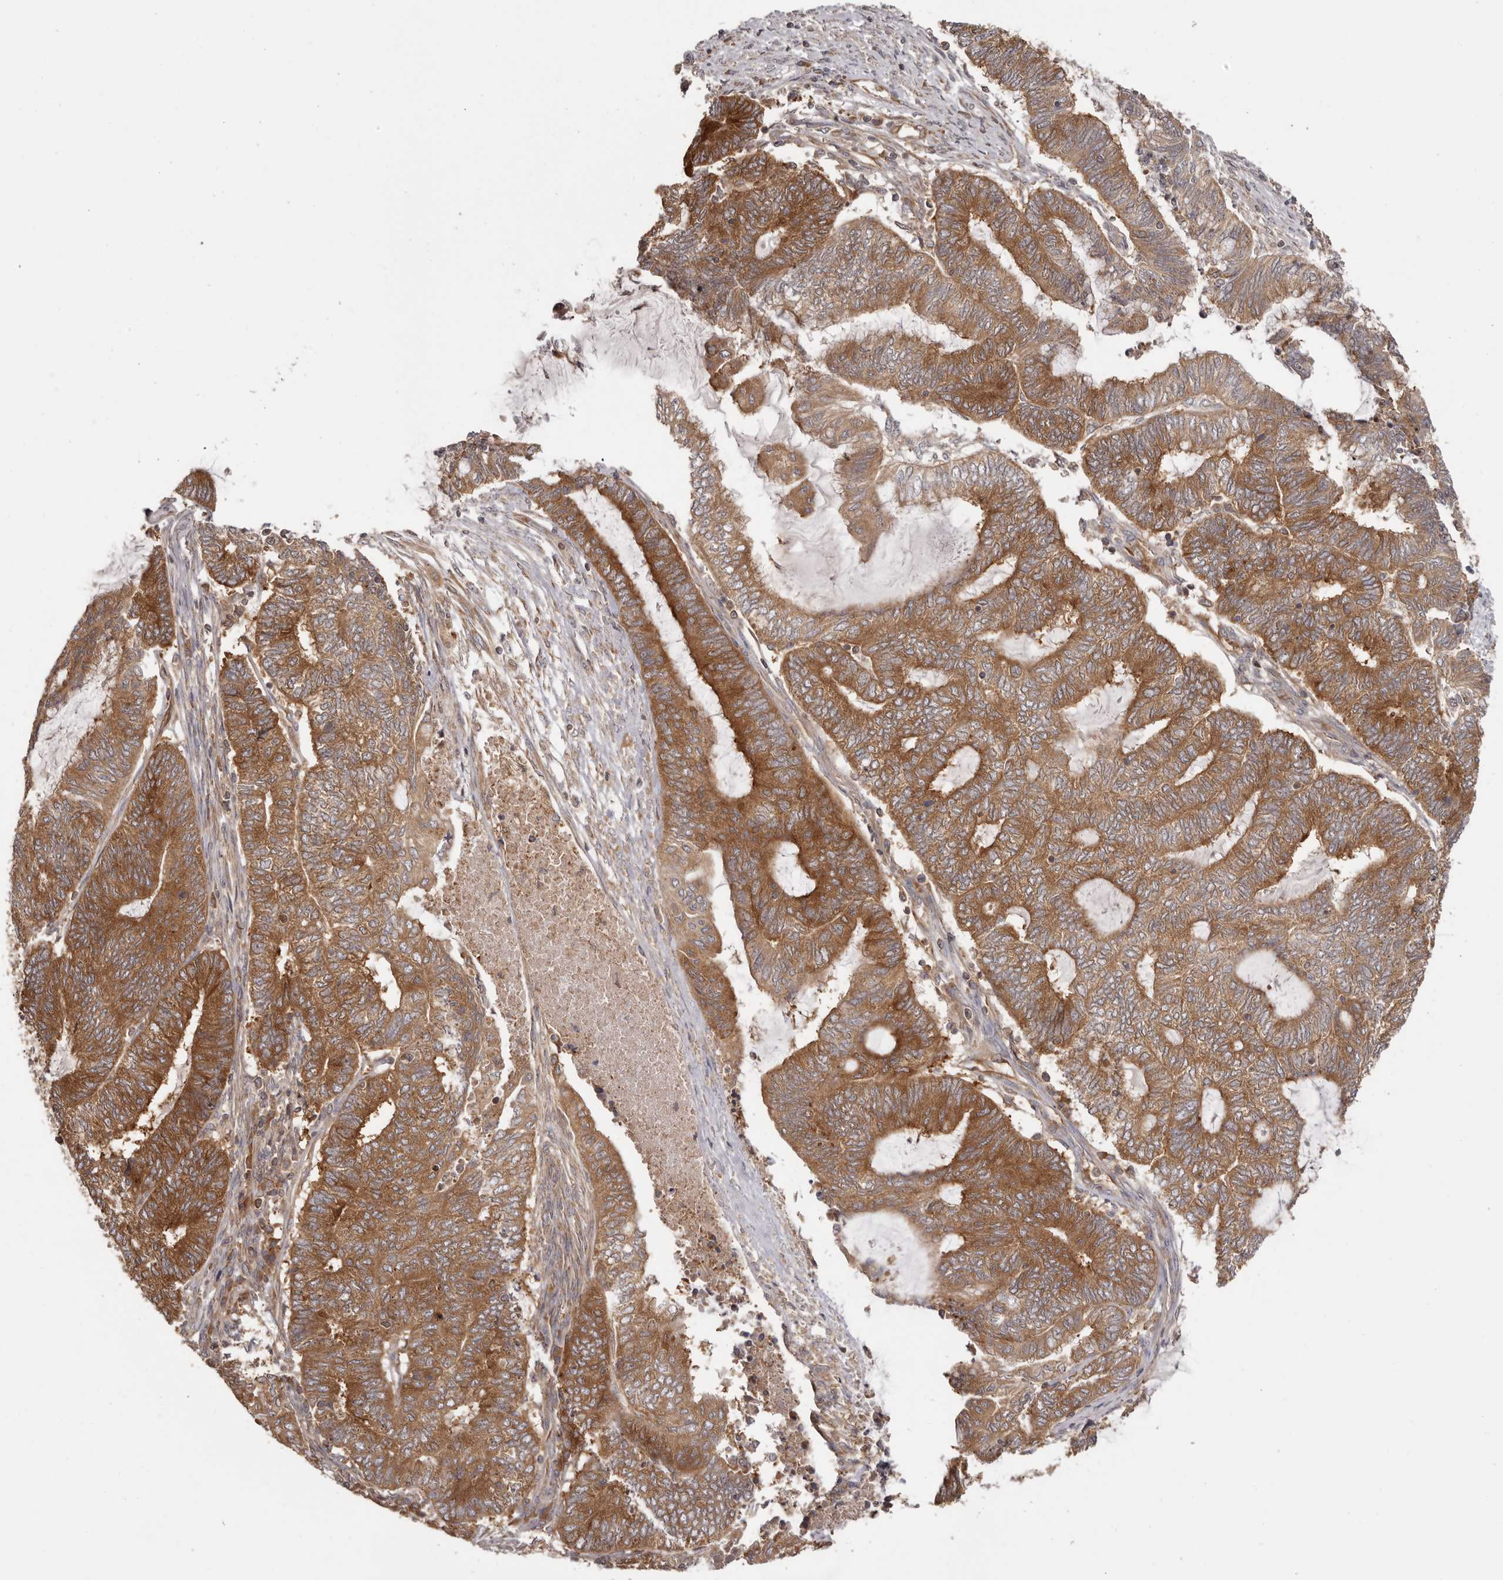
{"staining": {"intensity": "strong", "quantity": ">75%", "location": "cytoplasmic/membranous"}, "tissue": "endometrial cancer", "cell_type": "Tumor cells", "image_type": "cancer", "snomed": [{"axis": "morphology", "description": "Adenocarcinoma, NOS"}, {"axis": "topography", "description": "Uterus"}, {"axis": "topography", "description": "Endometrium"}], "caption": "Approximately >75% of tumor cells in endometrial cancer (adenocarcinoma) display strong cytoplasmic/membranous protein expression as visualized by brown immunohistochemical staining.", "gene": "EEF1E1", "patient": {"sex": "female", "age": 70}}